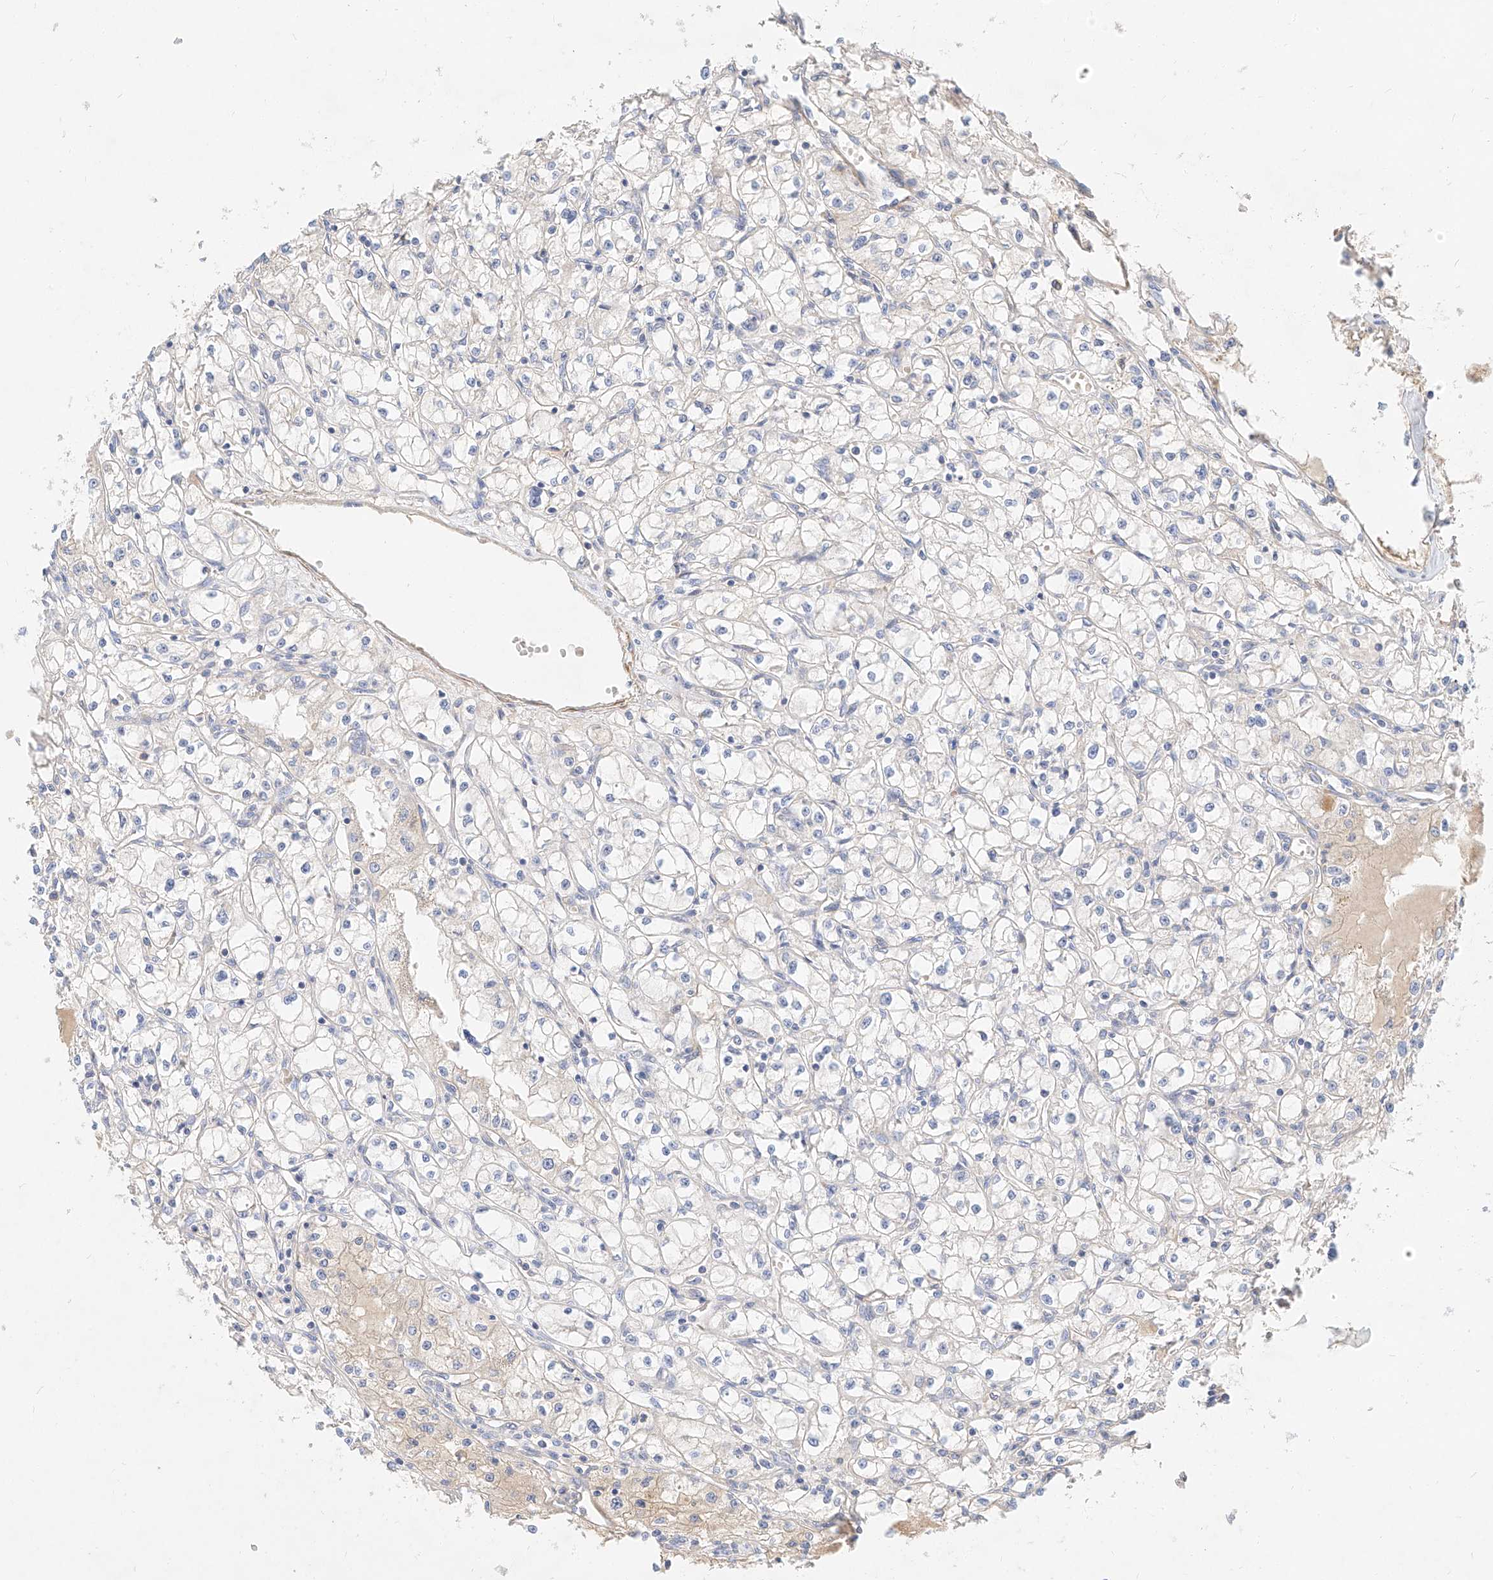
{"staining": {"intensity": "negative", "quantity": "none", "location": "none"}, "tissue": "renal cancer", "cell_type": "Tumor cells", "image_type": "cancer", "snomed": [{"axis": "morphology", "description": "Adenocarcinoma, NOS"}, {"axis": "topography", "description": "Kidney"}], "caption": "DAB (3,3'-diaminobenzidine) immunohistochemical staining of renal cancer (adenocarcinoma) reveals no significant expression in tumor cells. Brightfield microscopy of IHC stained with DAB (3,3'-diaminobenzidine) (brown) and hematoxylin (blue), captured at high magnification.", "gene": "KCNH5", "patient": {"sex": "male", "age": 56}}